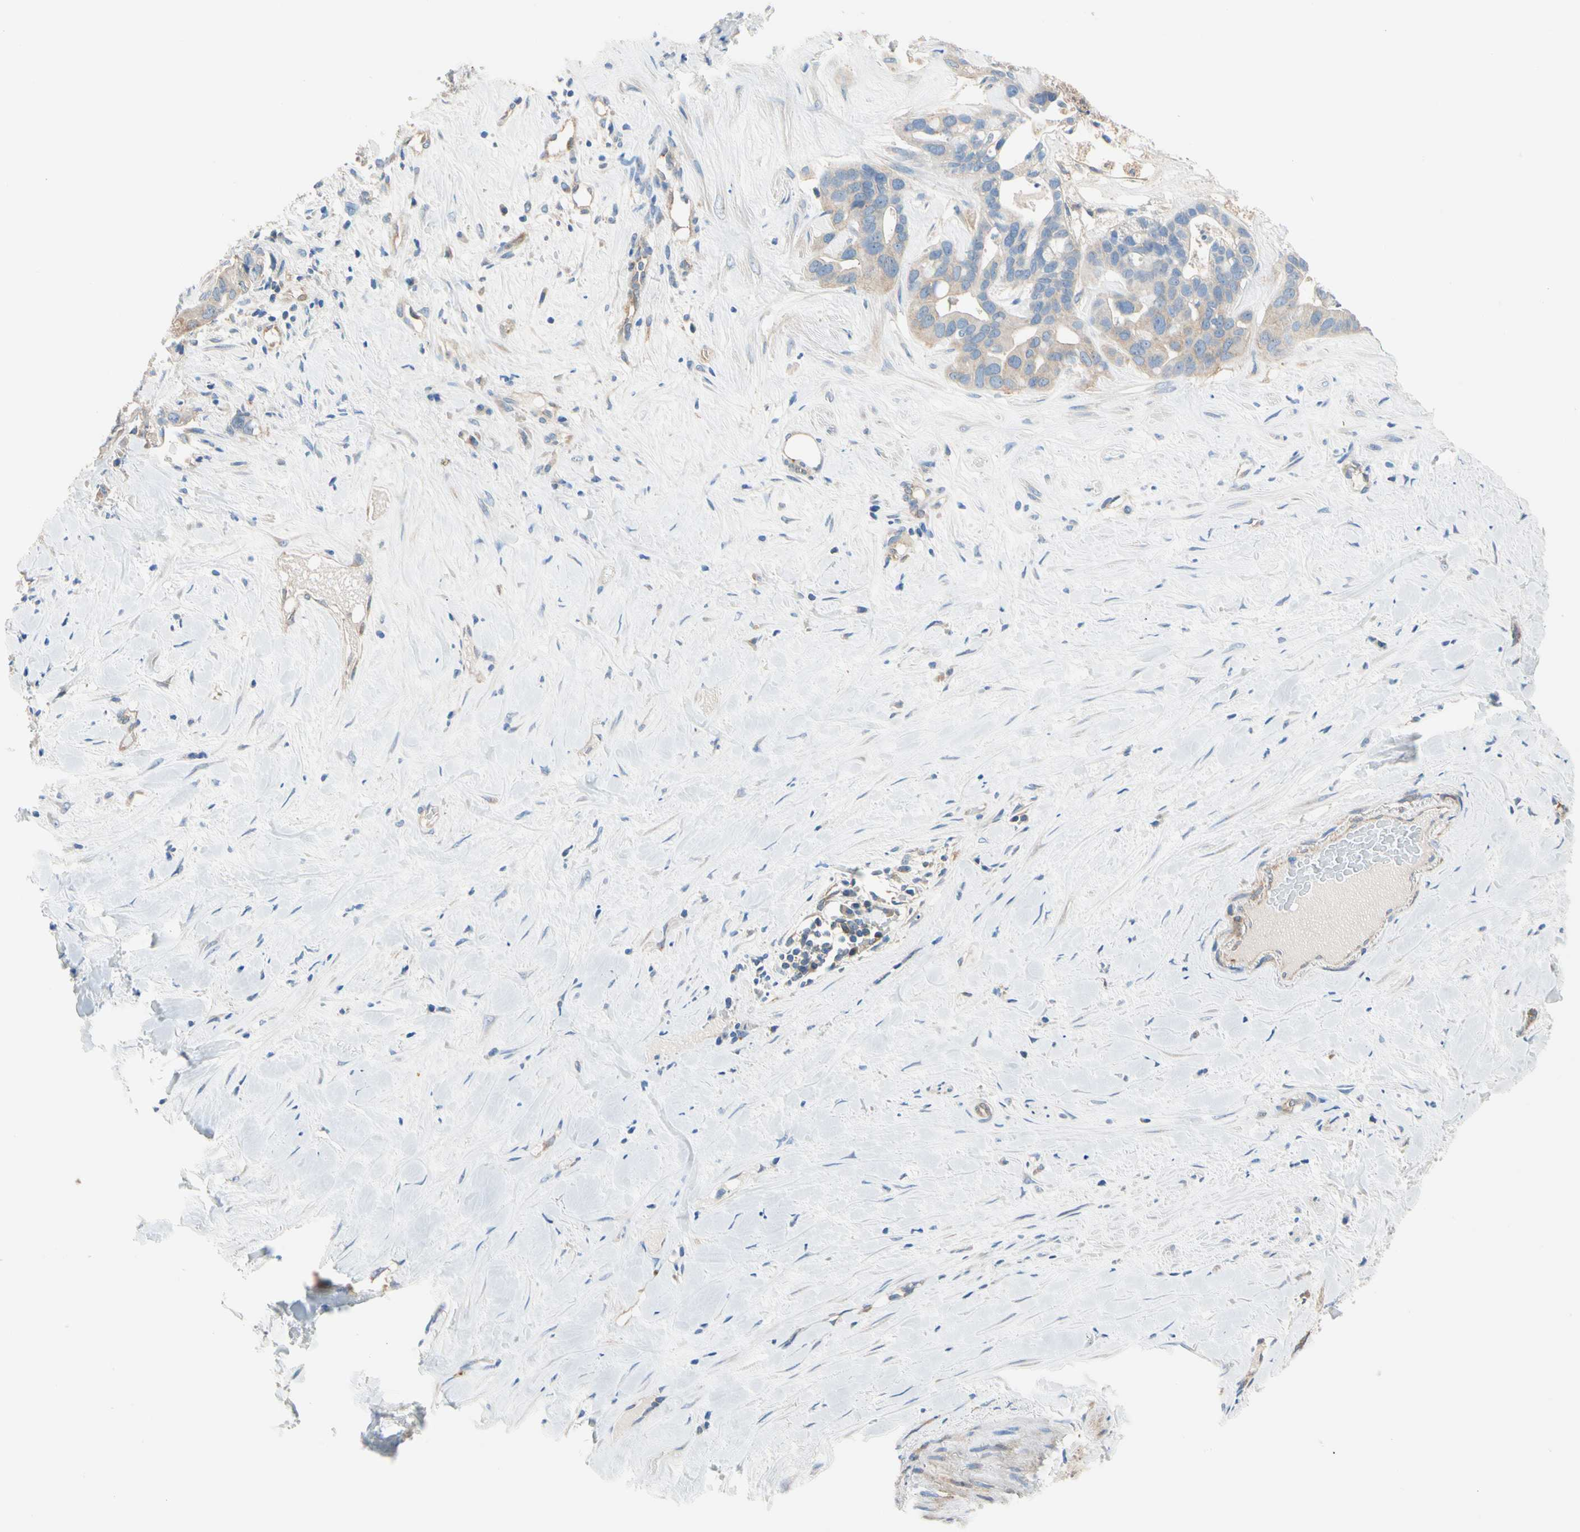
{"staining": {"intensity": "weak", "quantity": ">75%", "location": "cytoplasmic/membranous"}, "tissue": "liver cancer", "cell_type": "Tumor cells", "image_type": "cancer", "snomed": [{"axis": "morphology", "description": "Cholangiocarcinoma"}, {"axis": "topography", "description": "Liver"}], "caption": "This is a histology image of IHC staining of cholangiocarcinoma (liver), which shows weak positivity in the cytoplasmic/membranous of tumor cells.", "gene": "GPHN", "patient": {"sex": "female", "age": 65}}